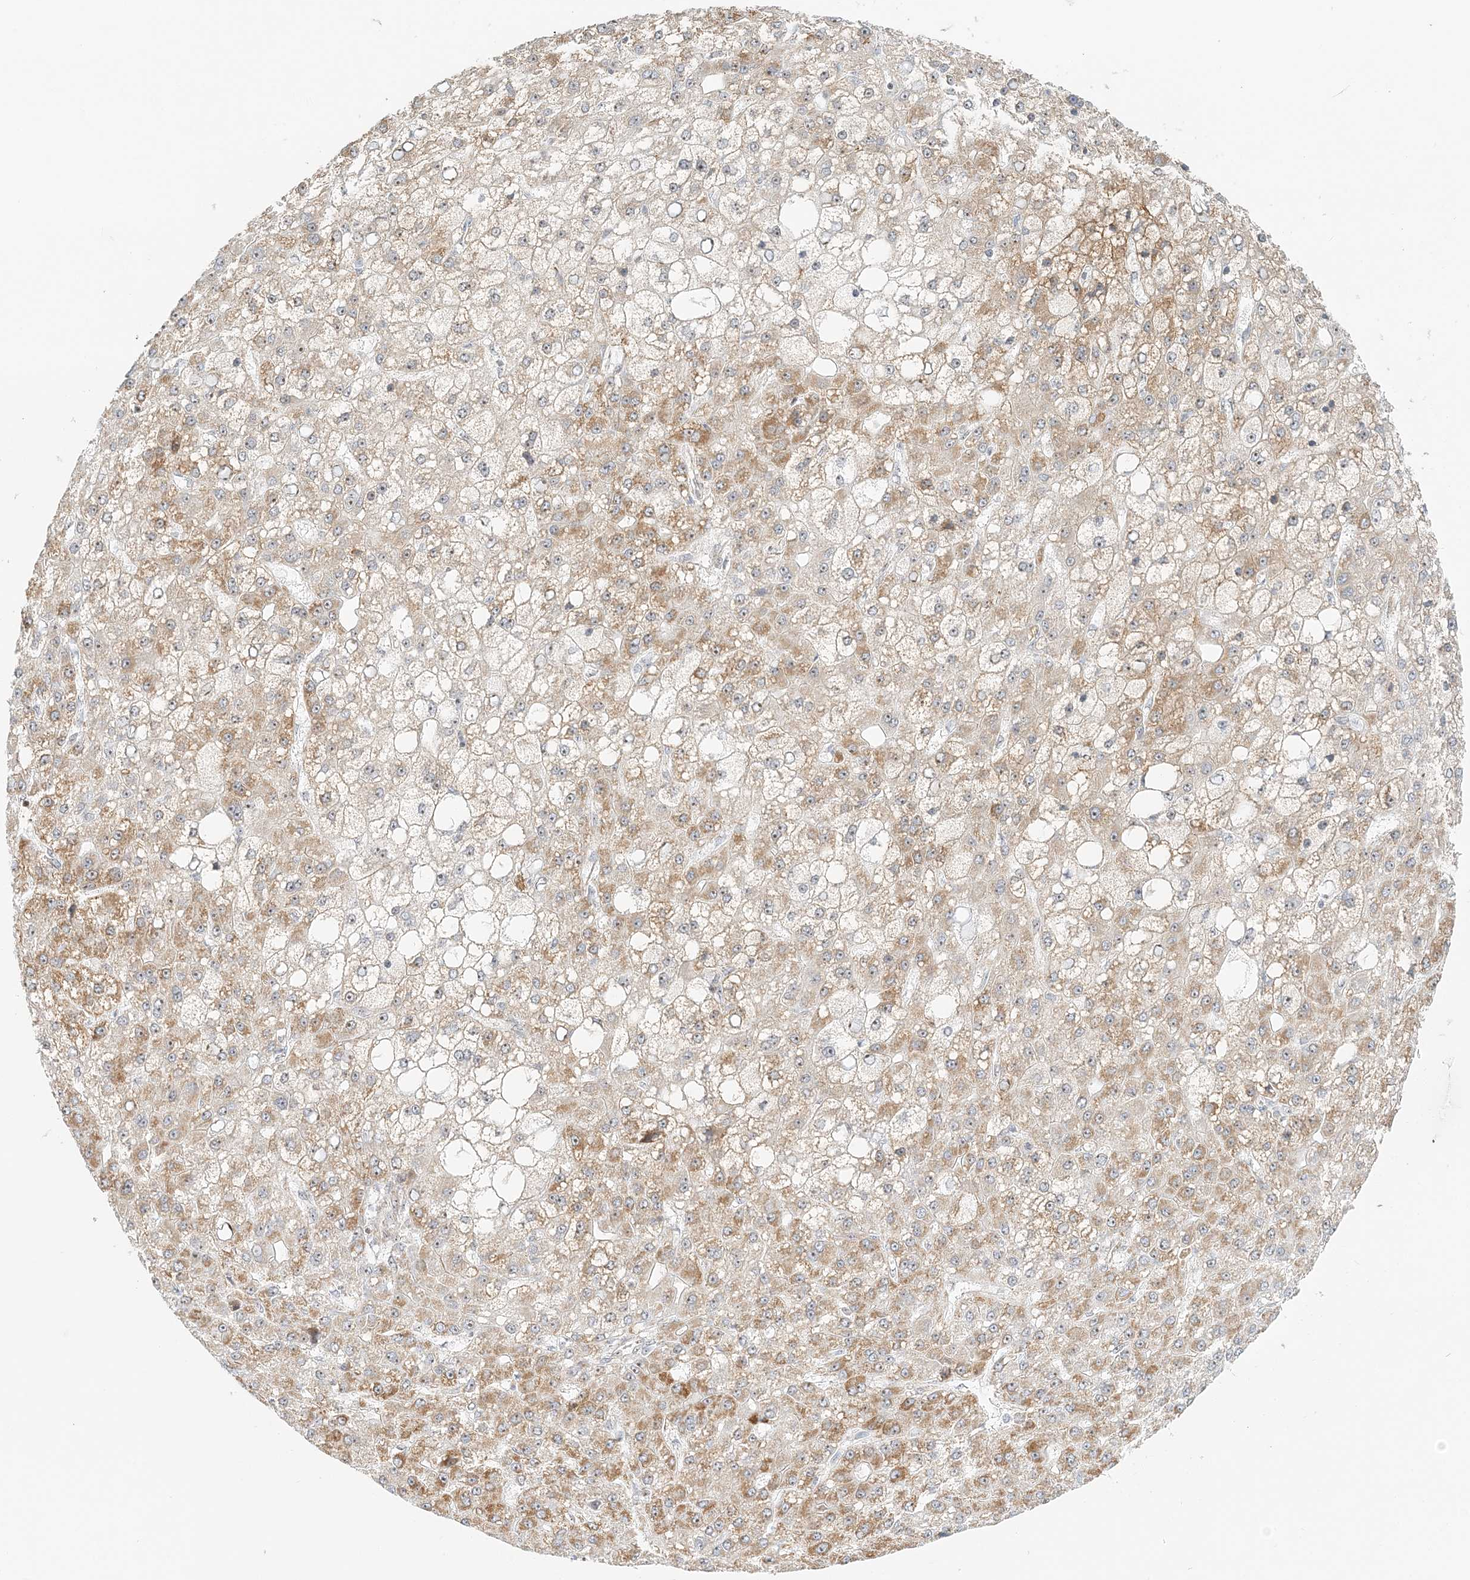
{"staining": {"intensity": "moderate", "quantity": "25%-75%", "location": "cytoplasmic/membranous"}, "tissue": "liver cancer", "cell_type": "Tumor cells", "image_type": "cancer", "snomed": [{"axis": "morphology", "description": "Carcinoma, Hepatocellular, NOS"}, {"axis": "topography", "description": "Liver"}], "caption": "High-power microscopy captured an IHC image of hepatocellular carcinoma (liver), revealing moderate cytoplasmic/membranous staining in about 25%-75% of tumor cells.", "gene": "UBE2F", "patient": {"sex": "male", "age": 67}}